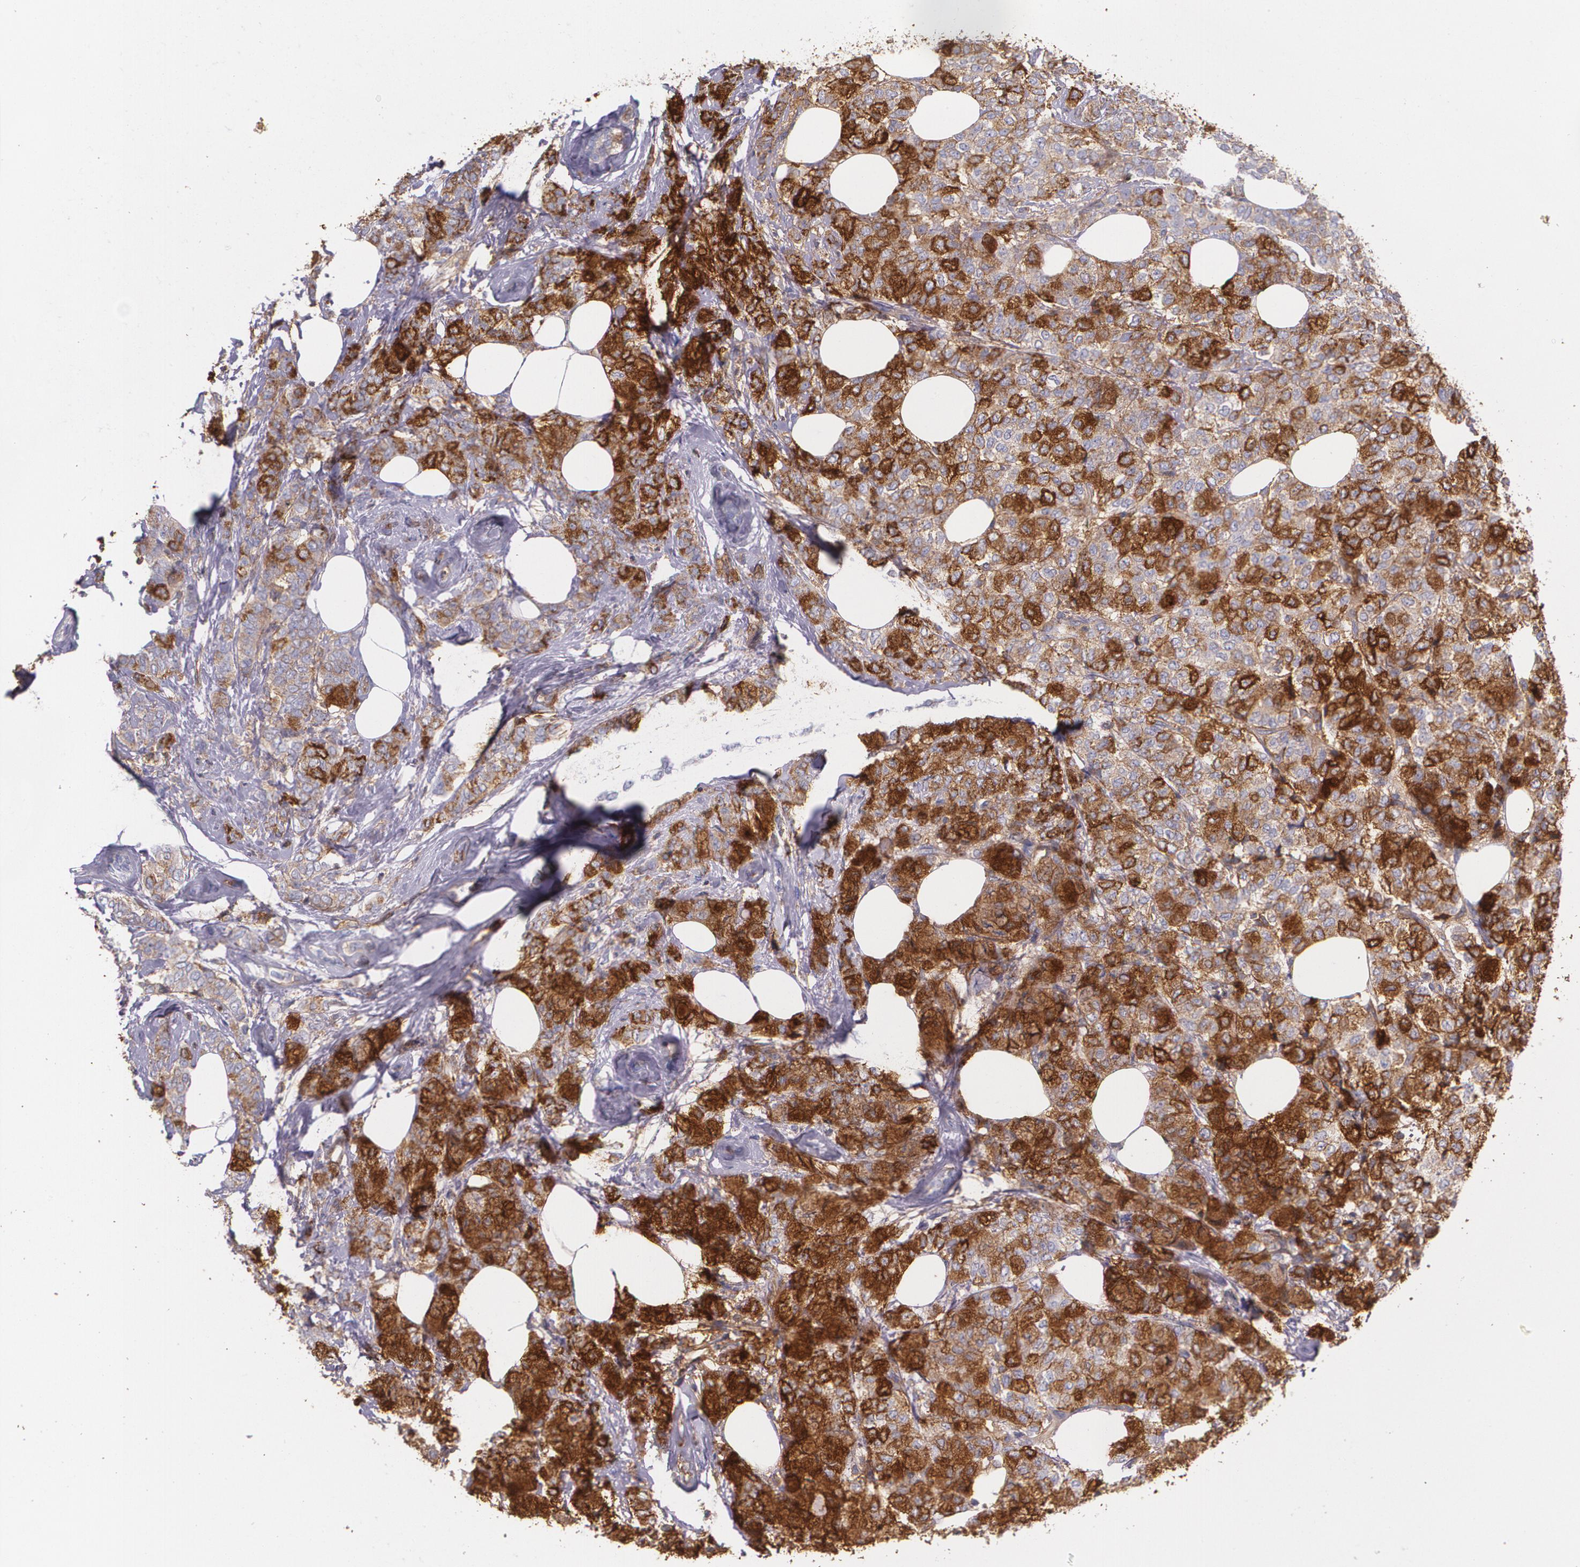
{"staining": {"intensity": "strong", "quantity": ">75%", "location": "cytoplasmic/membranous"}, "tissue": "breast cancer", "cell_type": "Tumor cells", "image_type": "cancer", "snomed": [{"axis": "morphology", "description": "Lobular carcinoma"}, {"axis": "topography", "description": "Breast"}], "caption": "Breast cancer (lobular carcinoma) stained with a protein marker reveals strong staining in tumor cells.", "gene": "B2M", "patient": {"sex": "female", "age": 60}}